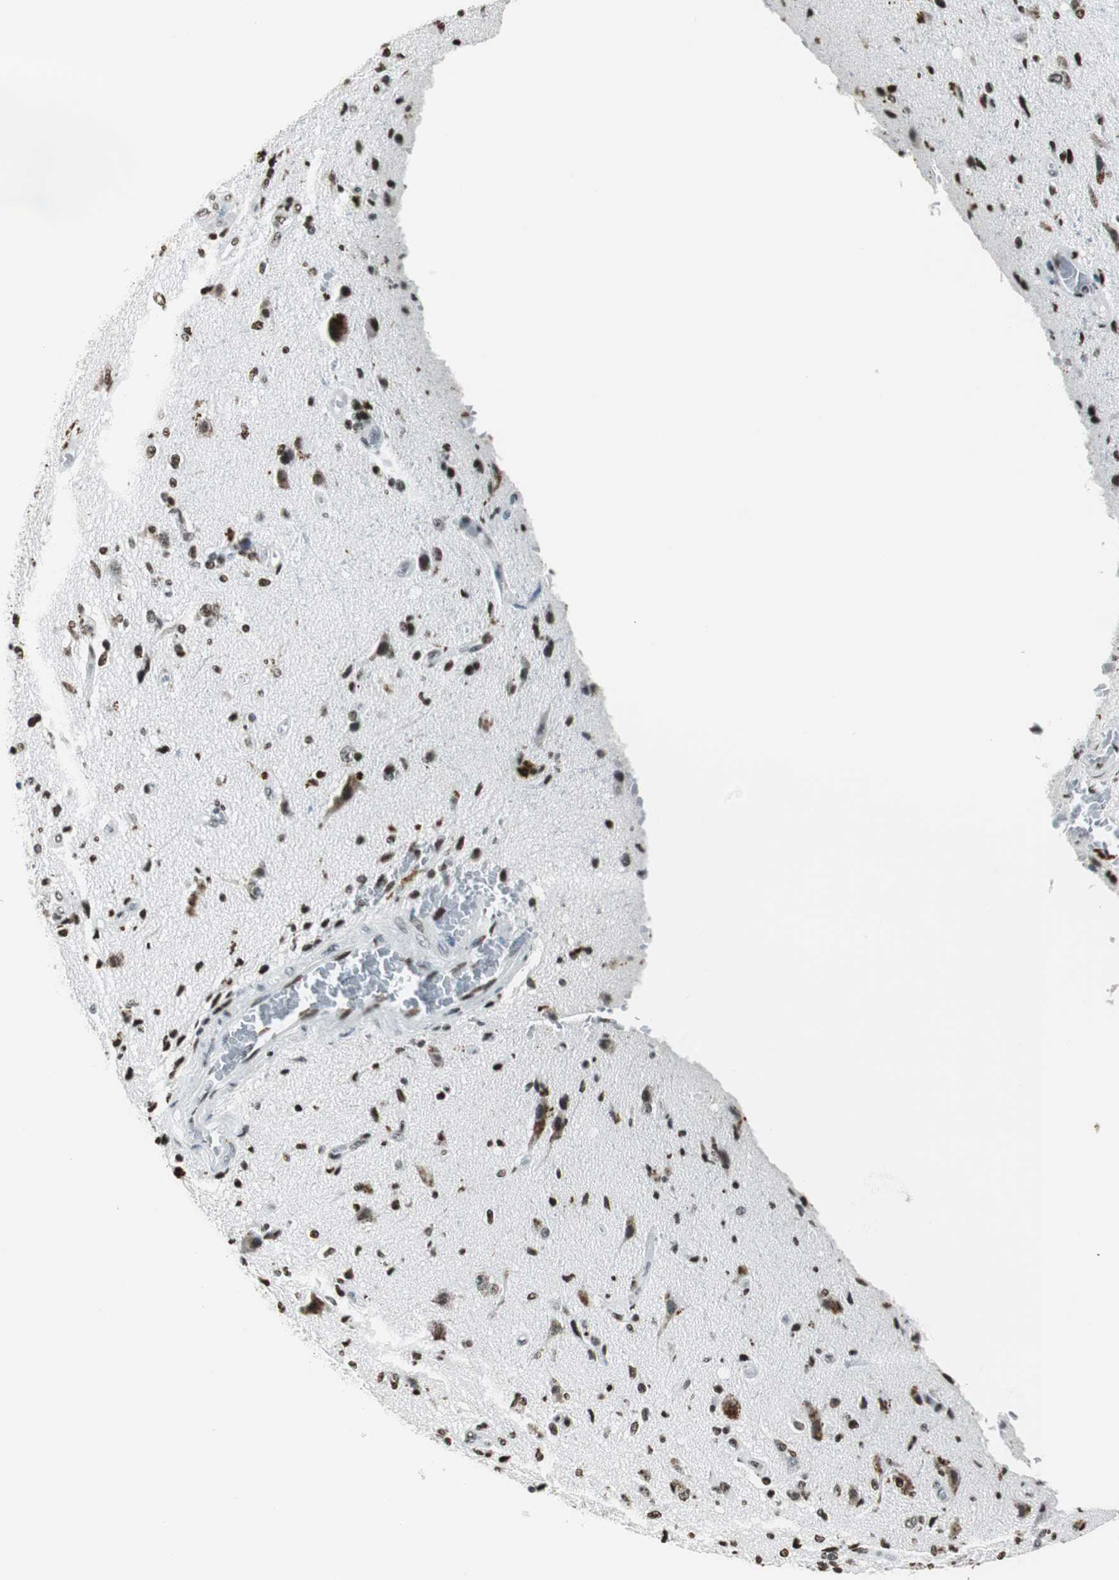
{"staining": {"intensity": "strong", "quantity": "25%-75%", "location": "nuclear"}, "tissue": "glioma", "cell_type": "Tumor cells", "image_type": "cancer", "snomed": [{"axis": "morphology", "description": "Normal tissue, NOS"}, {"axis": "morphology", "description": "Glioma, malignant, High grade"}, {"axis": "topography", "description": "Cerebral cortex"}], "caption": "DAB (3,3'-diaminobenzidine) immunohistochemical staining of malignant glioma (high-grade) exhibits strong nuclear protein positivity in about 25%-75% of tumor cells. (DAB (3,3'-diaminobenzidine) IHC with brightfield microscopy, high magnification).", "gene": "RBBP4", "patient": {"sex": "male", "age": 77}}